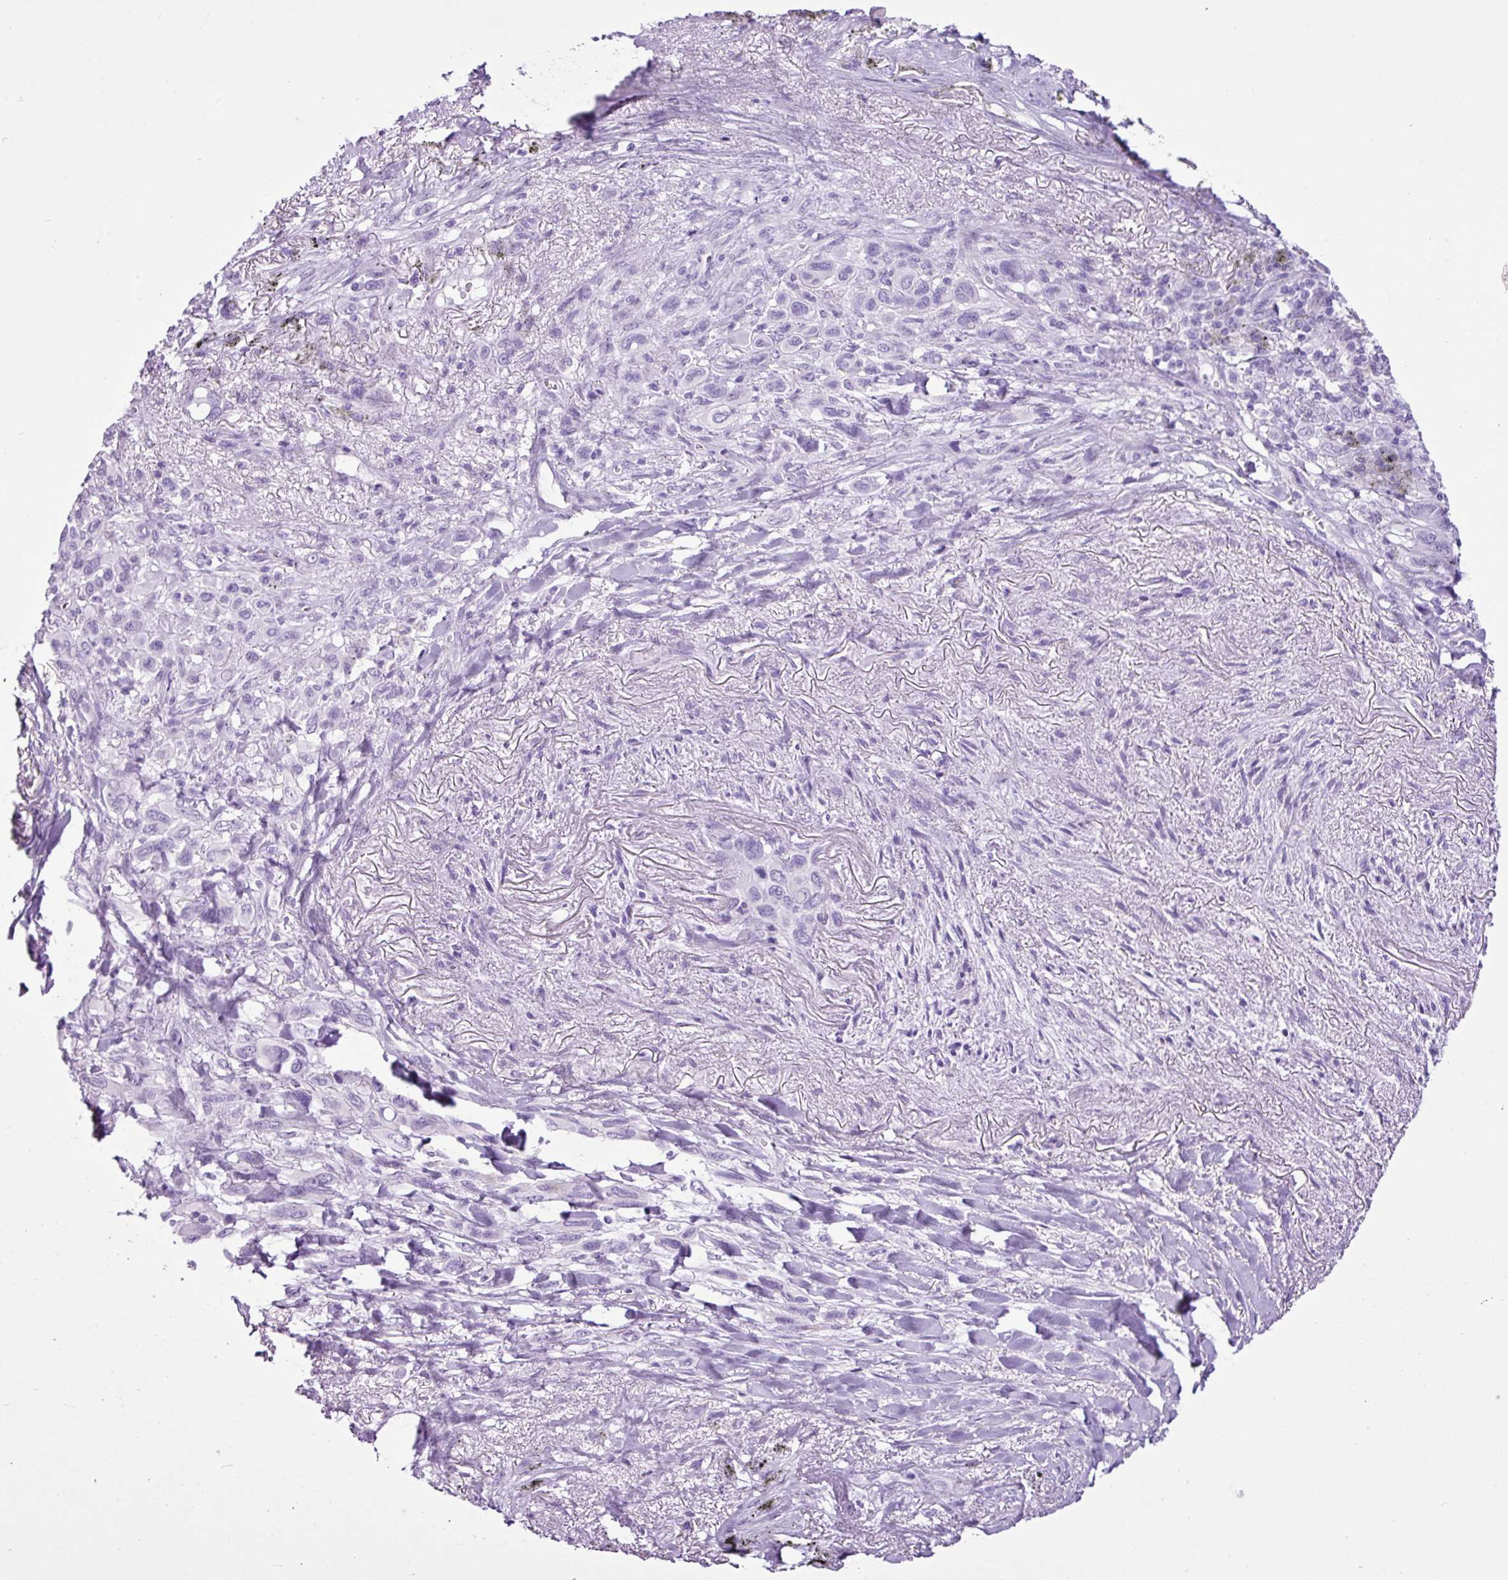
{"staining": {"intensity": "negative", "quantity": "none", "location": "none"}, "tissue": "melanoma", "cell_type": "Tumor cells", "image_type": "cancer", "snomed": [{"axis": "morphology", "description": "Malignant melanoma, Metastatic site"}, {"axis": "topography", "description": "Lung"}], "caption": "Malignant melanoma (metastatic site) was stained to show a protein in brown. There is no significant staining in tumor cells.", "gene": "LILRB4", "patient": {"sex": "male", "age": 48}}